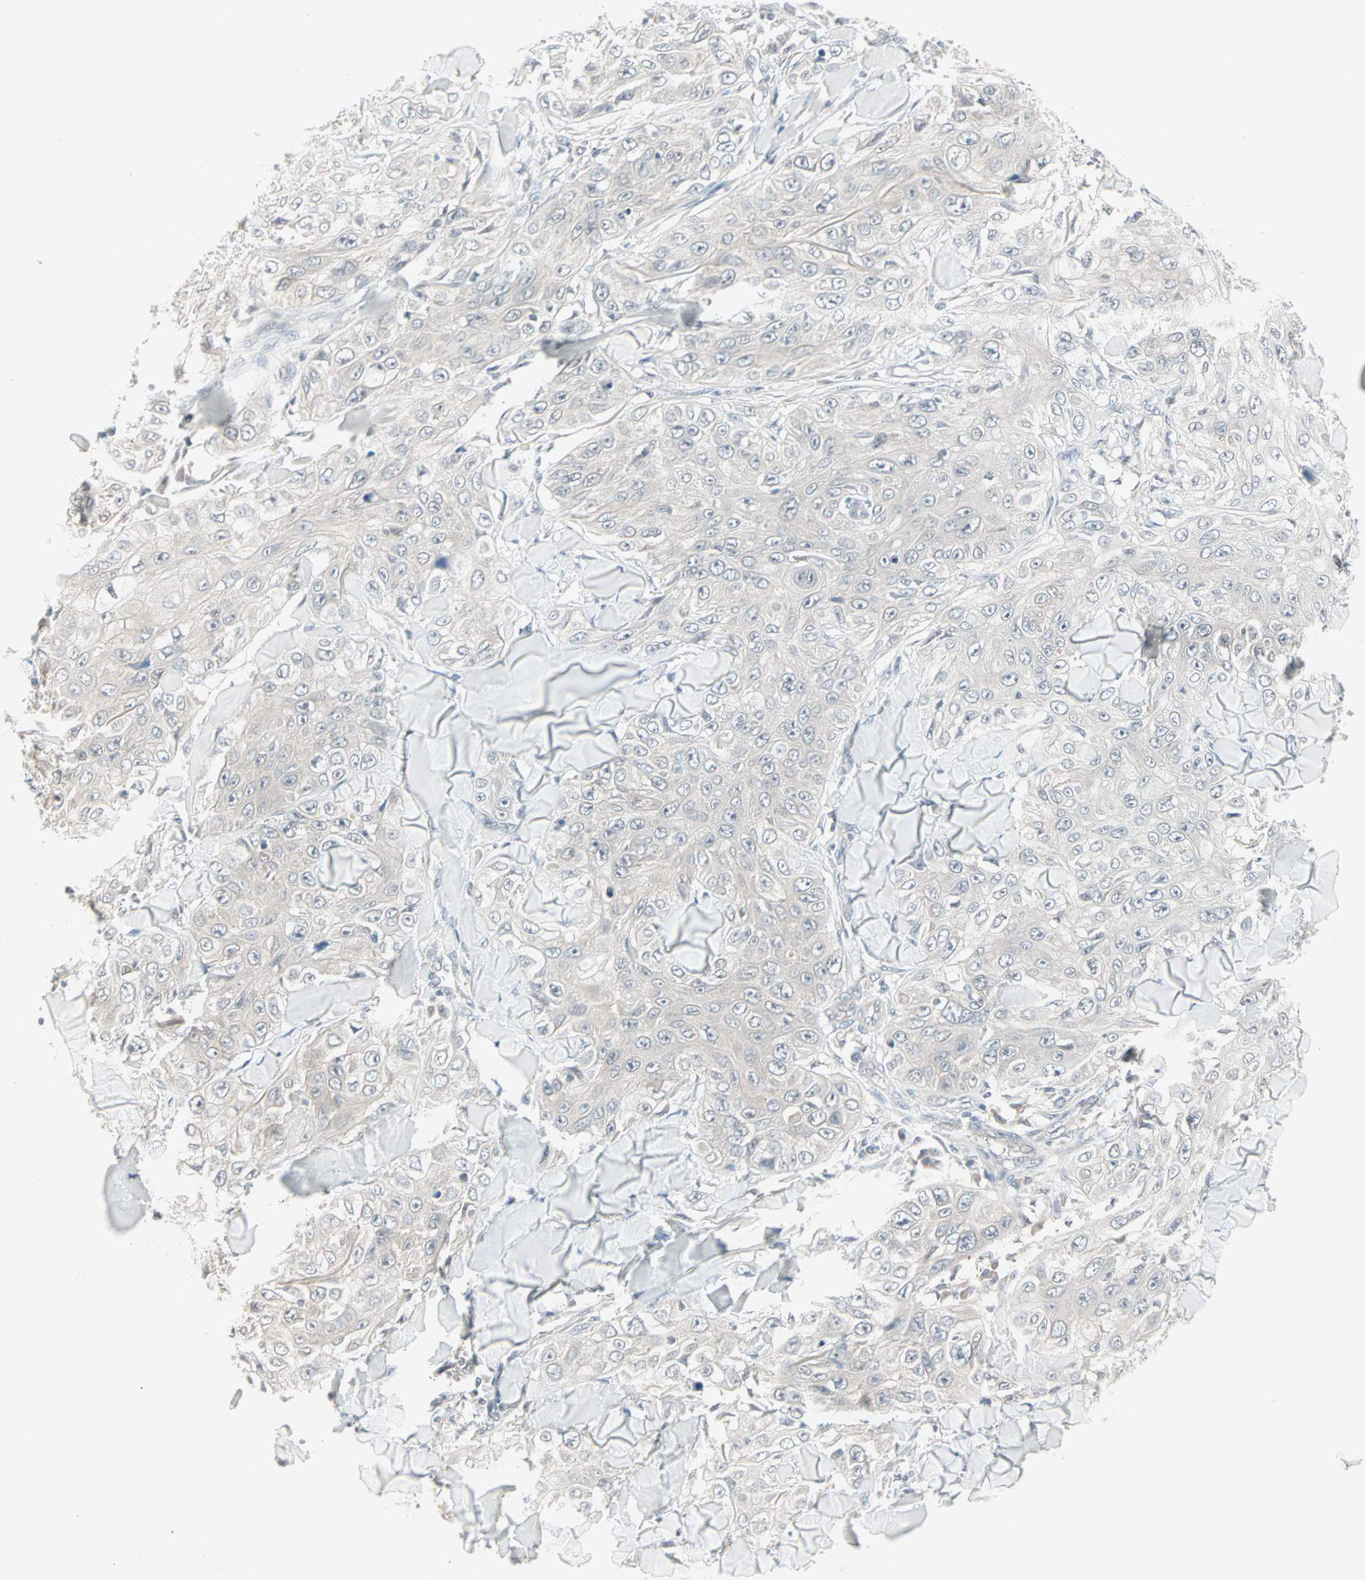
{"staining": {"intensity": "negative", "quantity": "none", "location": "none"}, "tissue": "skin cancer", "cell_type": "Tumor cells", "image_type": "cancer", "snomed": [{"axis": "morphology", "description": "Squamous cell carcinoma, NOS"}, {"axis": "topography", "description": "Skin"}], "caption": "Immunohistochemistry (IHC) image of human skin squamous cell carcinoma stained for a protein (brown), which demonstrates no expression in tumor cells. The staining is performed using DAB brown chromogen with nuclei counter-stained in using hematoxylin.", "gene": "PTPA", "patient": {"sex": "male", "age": 86}}